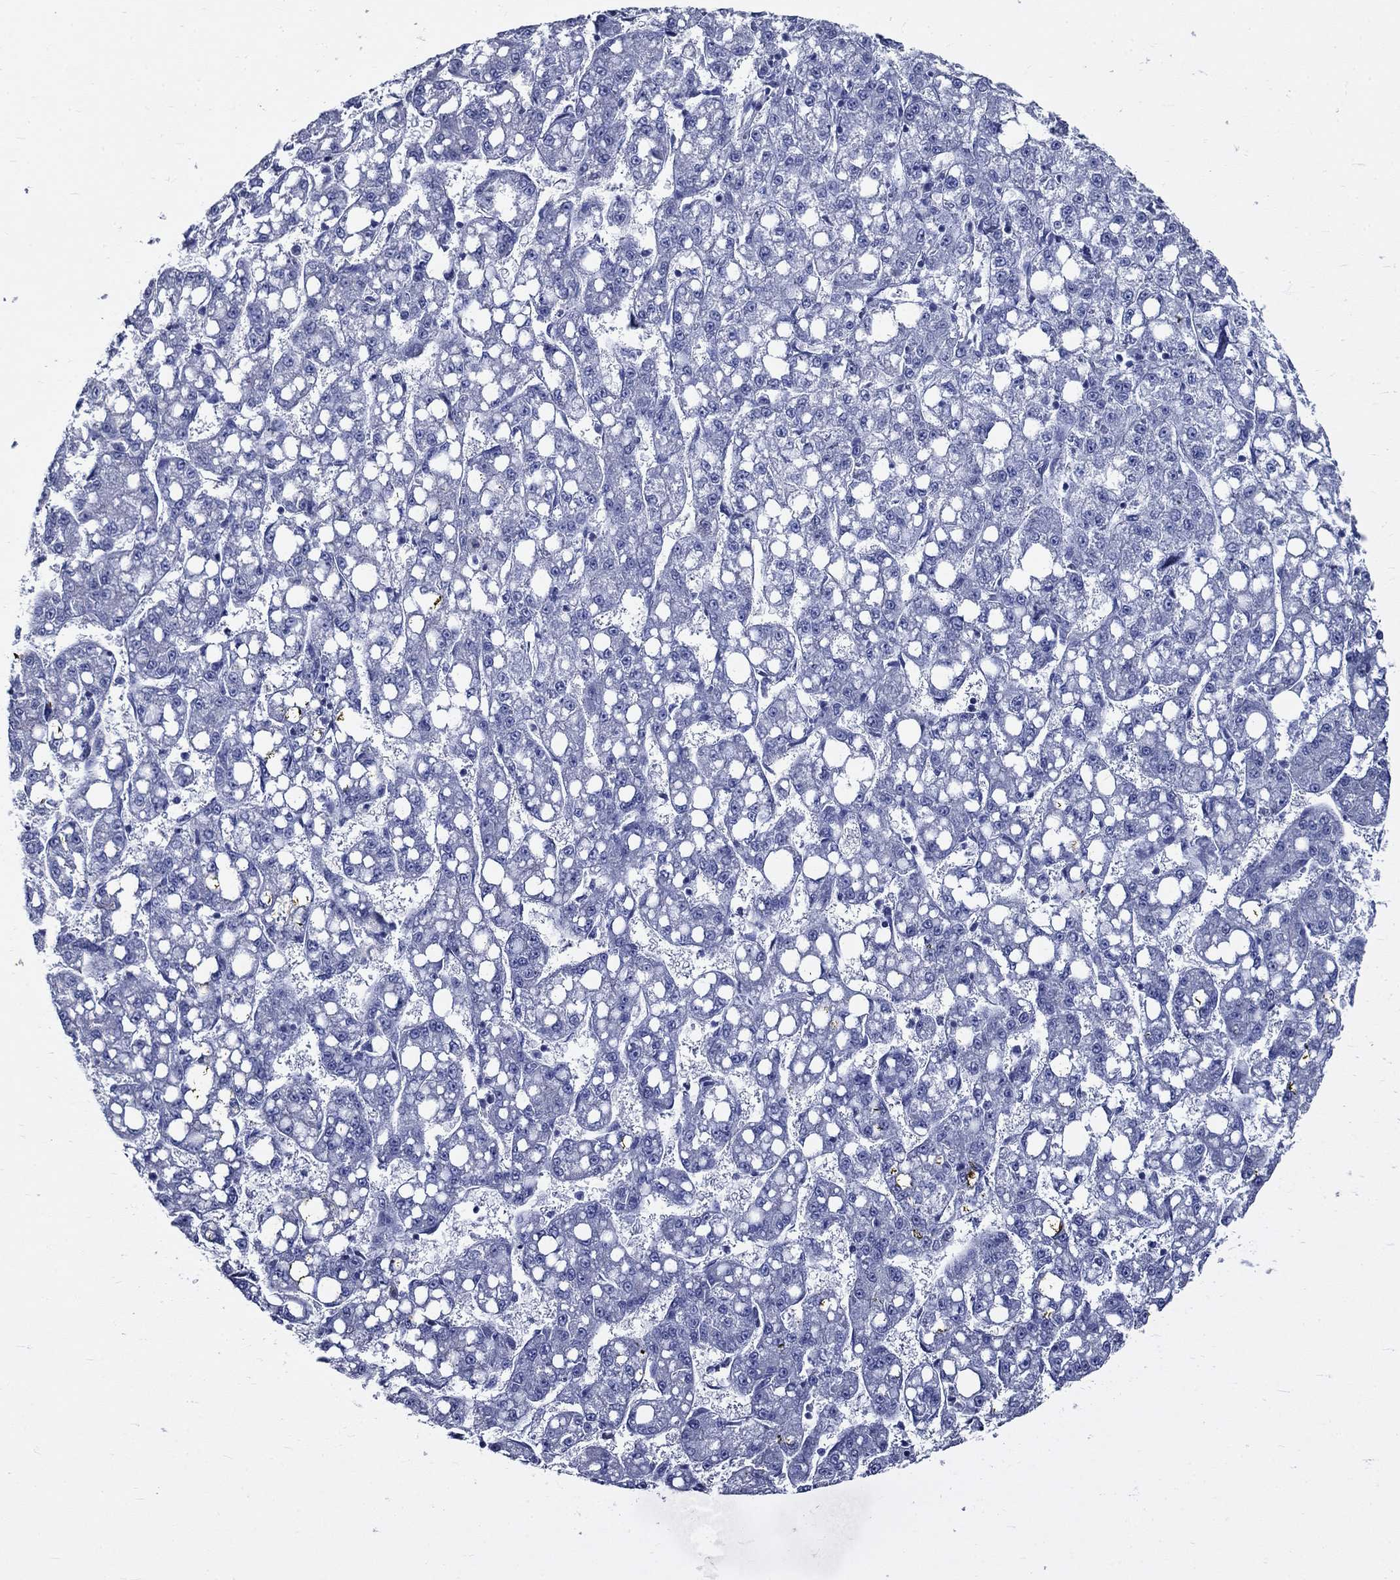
{"staining": {"intensity": "negative", "quantity": "none", "location": "none"}, "tissue": "liver cancer", "cell_type": "Tumor cells", "image_type": "cancer", "snomed": [{"axis": "morphology", "description": "Carcinoma, Hepatocellular, NOS"}, {"axis": "topography", "description": "Liver"}], "caption": "Tumor cells show no significant positivity in liver hepatocellular carcinoma. (DAB immunohistochemistry, high magnification).", "gene": "GUCA1A", "patient": {"sex": "female", "age": 65}}